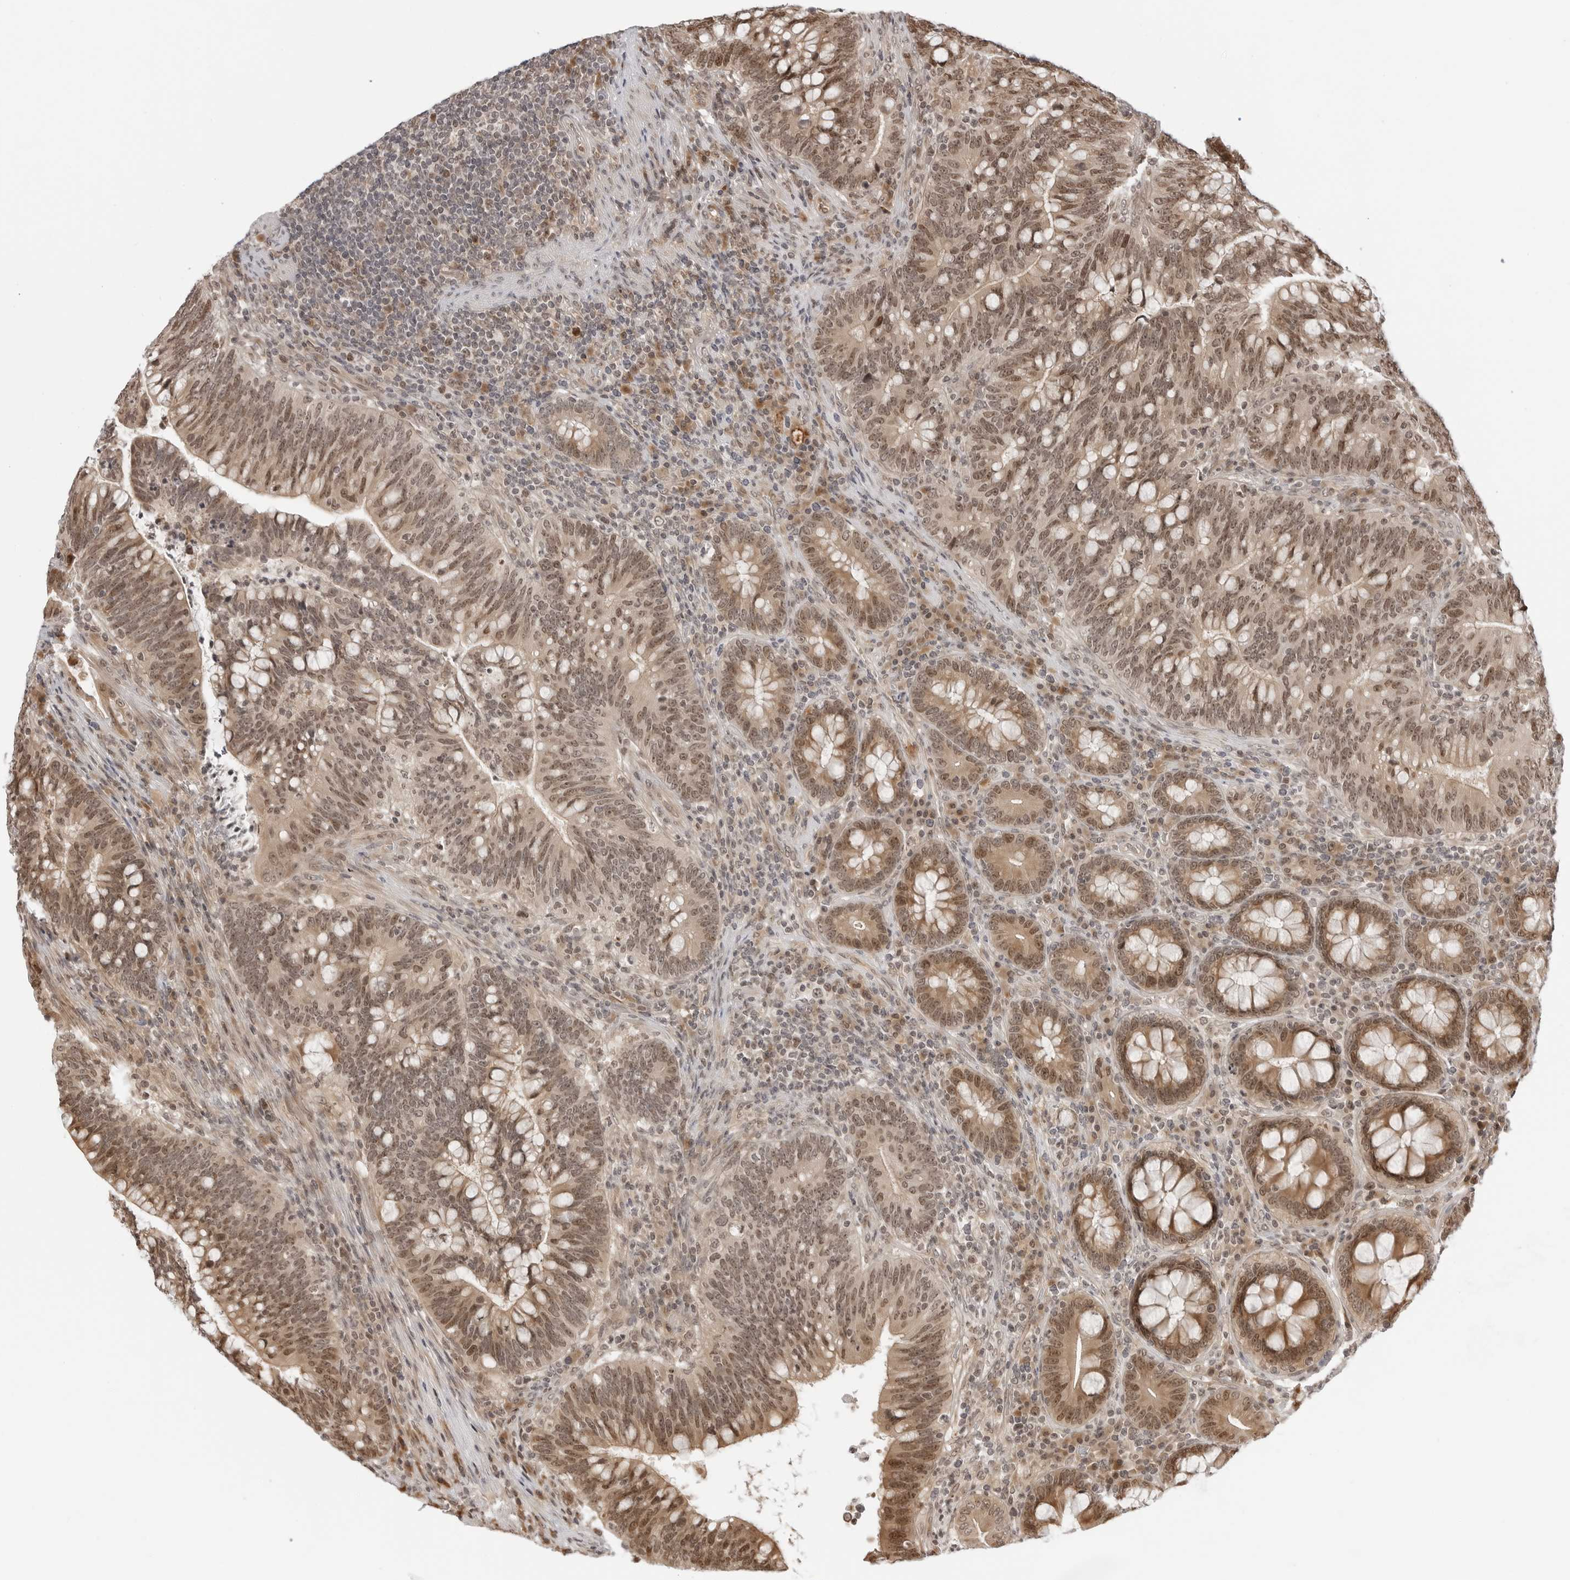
{"staining": {"intensity": "moderate", "quantity": ">75%", "location": "cytoplasmic/membranous,nuclear"}, "tissue": "colorectal cancer", "cell_type": "Tumor cells", "image_type": "cancer", "snomed": [{"axis": "morphology", "description": "Adenocarcinoma, NOS"}, {"axis": "topography", "description": "Colon"}], "caption": "Tumor cells reveal moderate cytoplasmic/membranous and nuclear staining in about >75% of cells in colorectal cancer. Ihc stains the protein of interest in brown and the nuclei are stained blue.", "gene": "TIPRL", "patient": {"sex": "female", "age": 66}}